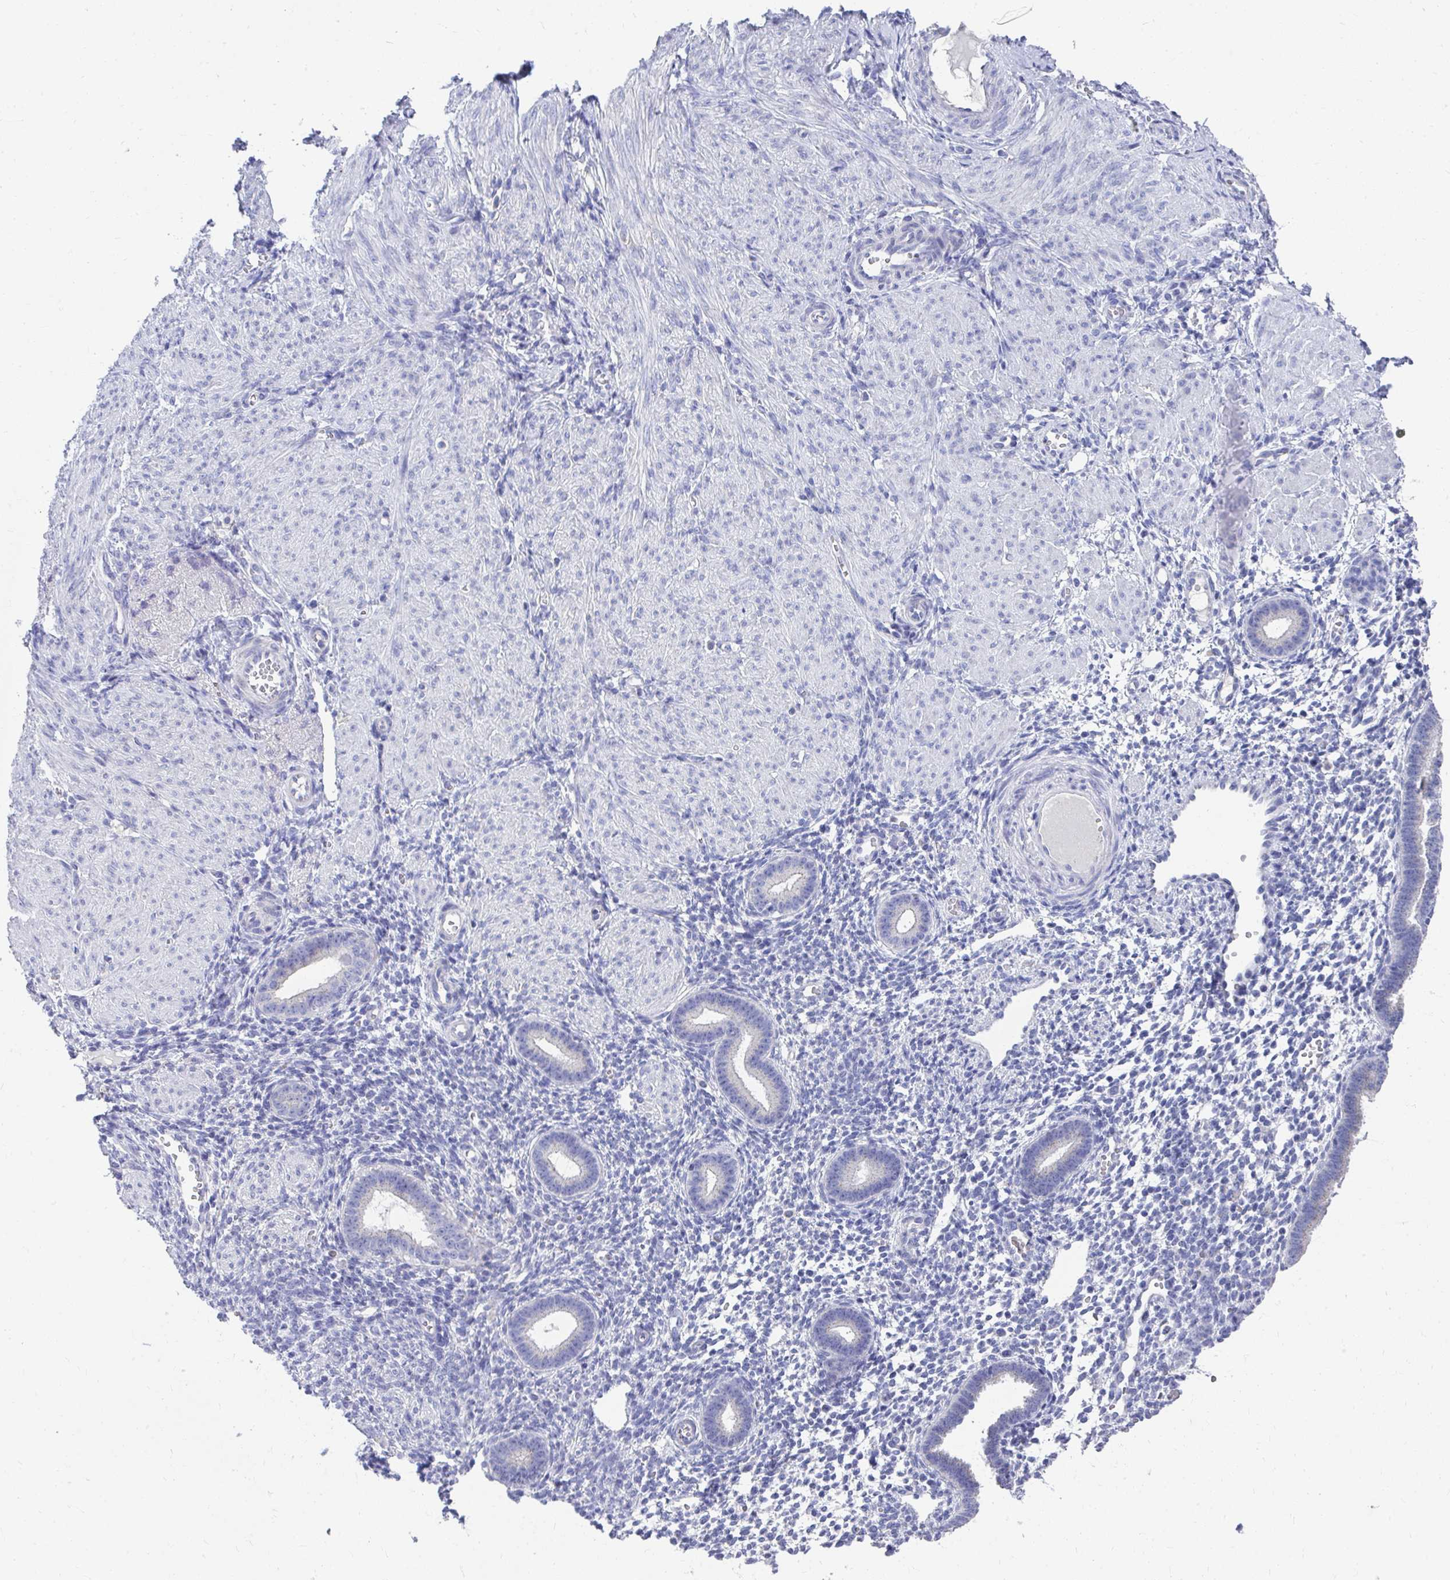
{"staining": {"intensity": "negative", "quantity": "none", "location": "none"}, "tissue": "endometrium", "cell_type": "Cells in endometrial stroma", "image_type": "normal", "snomed": [{"axis": "morphology", "description": "Normal tissue, NOS"}, {"axis": "topography", "description": "Endometrium"}], "caption": "The IHC image has no significant staining in cells in endometrial stroma of endometrium.", "gene": "TMPRSS2", "patient": {"sex": "female", "age": 36}}